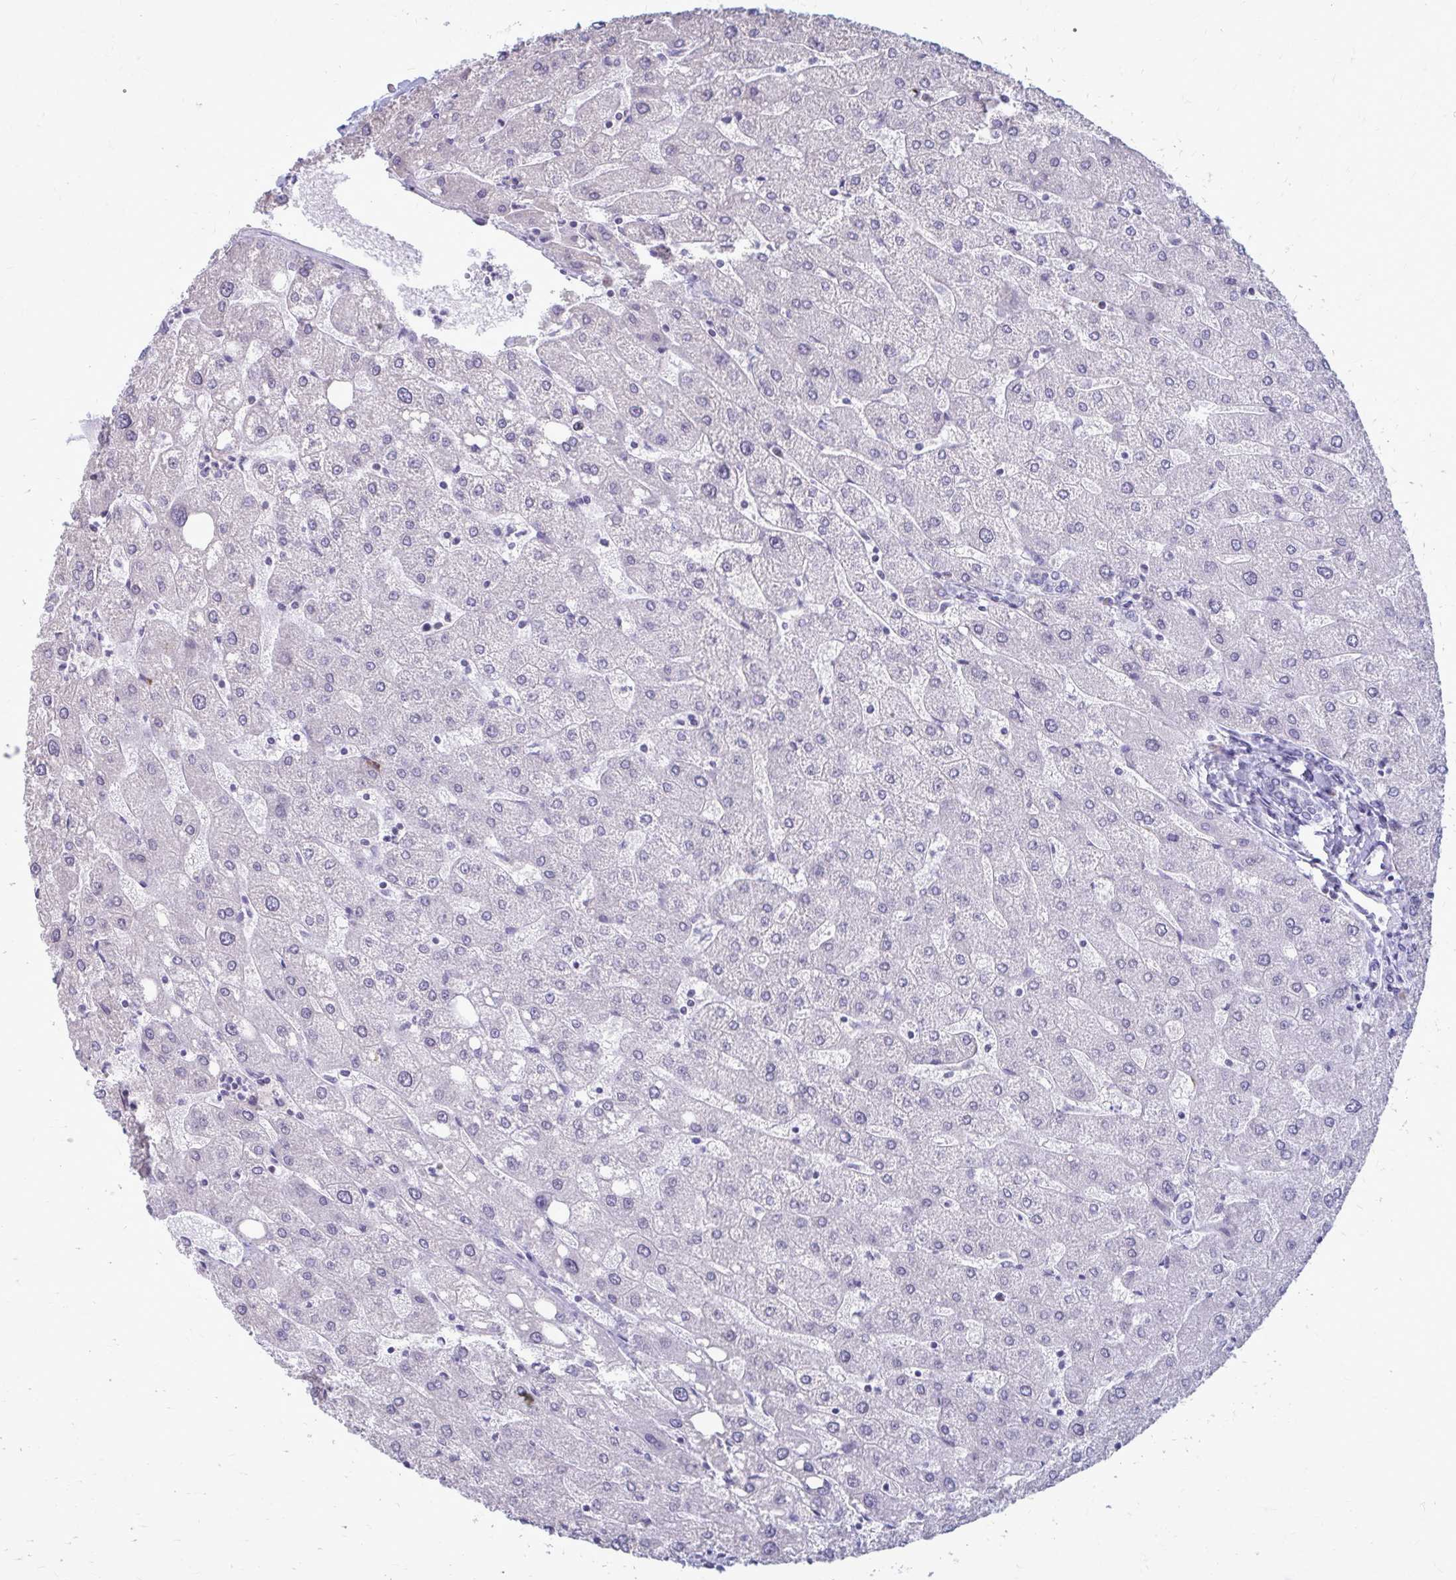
{"staining": {"intensity": "negative", "quantity": "none", "location": "none"}, "tissue": "liver", "cell_type": "Cholangiocytes", "image_type": "normal", "snomed": [{"axis": "morphology", "description": "Normal tissue, NOS"}, {"axis": "topography", "description": "Liver"}], "caption": "Immunohistochemistry image of normal liver stained for a protein (brown), which displays no positivity in cholangiocytes.", "gene": "PROSER1", "patient": {"sex": "male", "age": 67}}